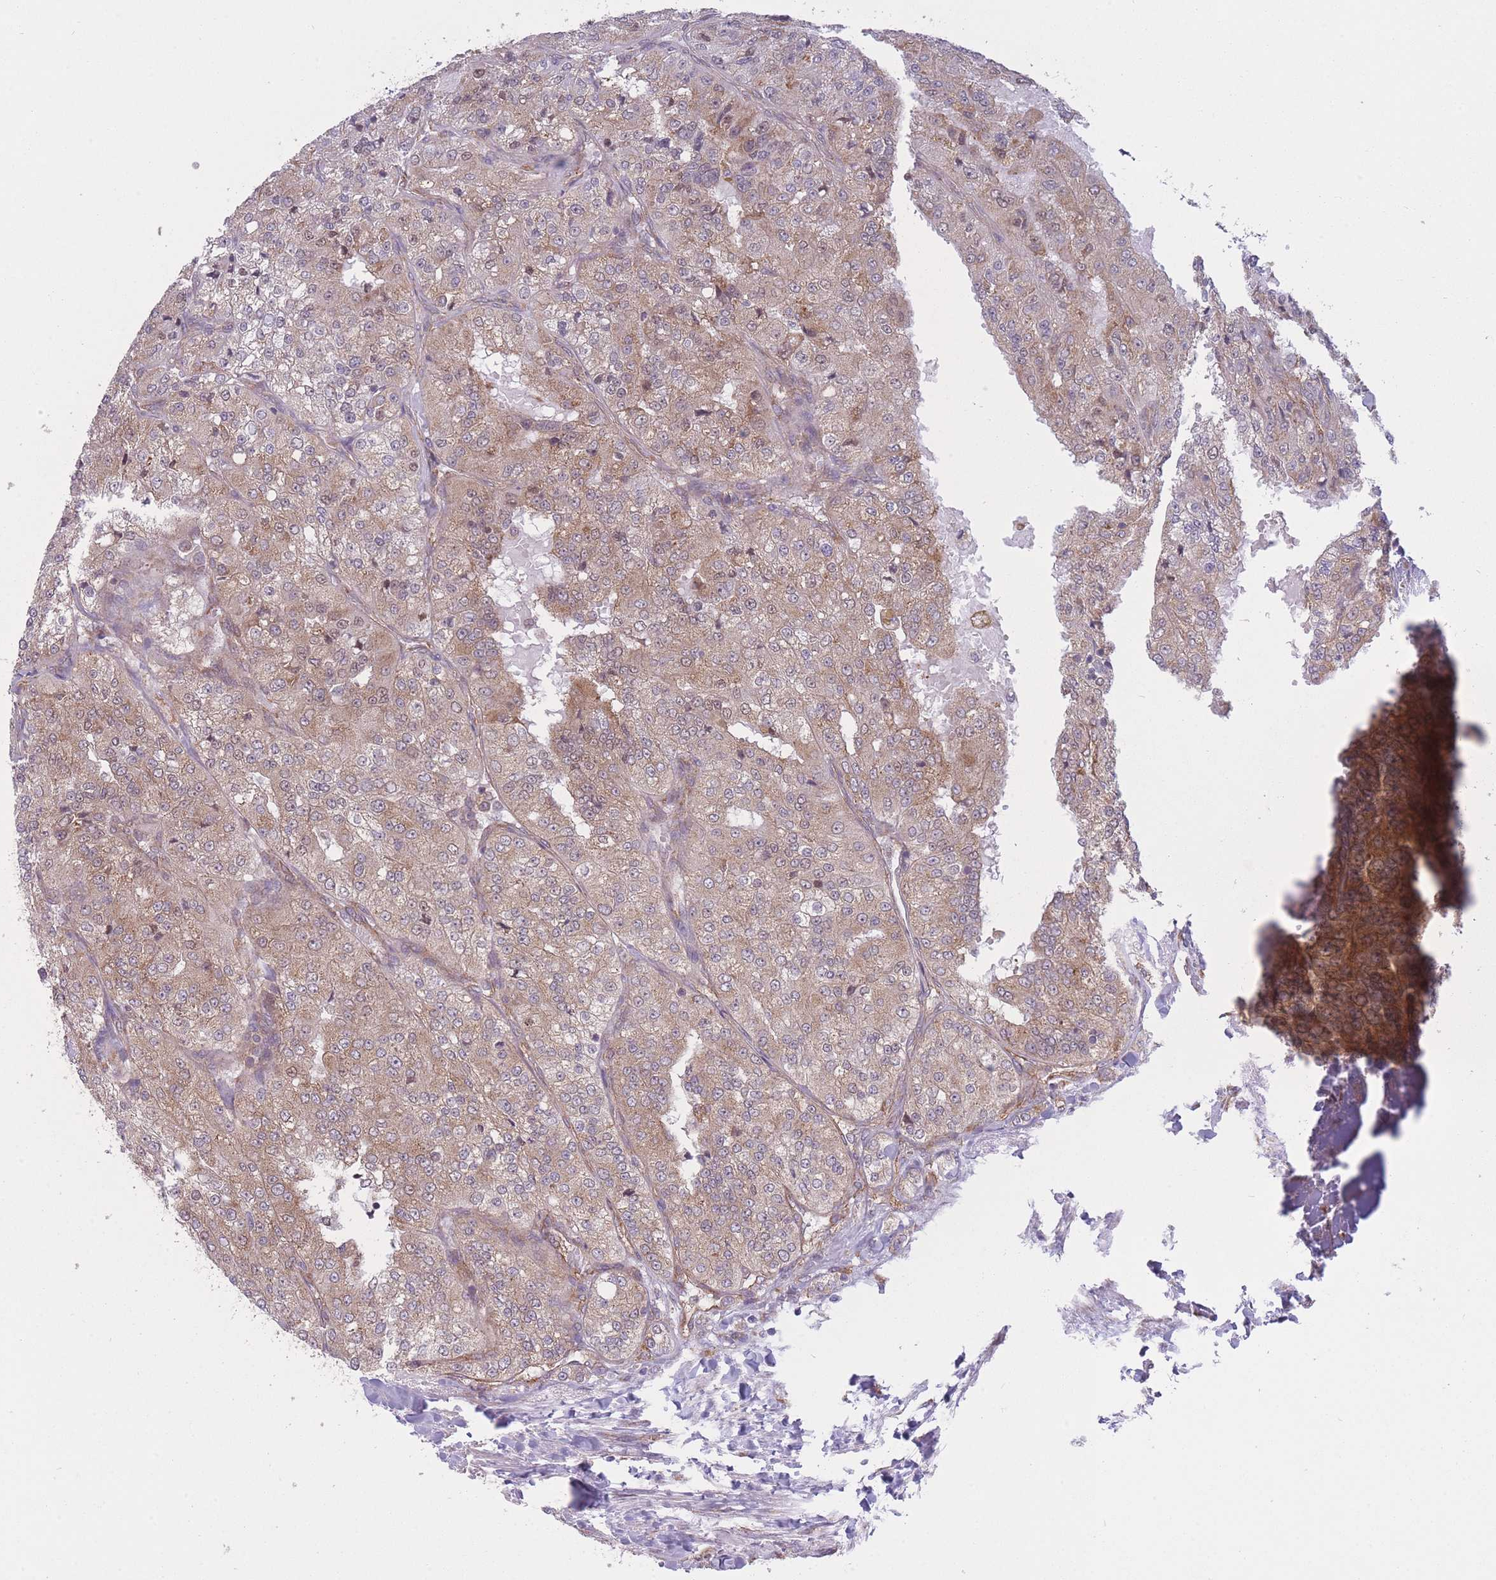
{"staining": {"intensity": "weak", "quantity": ">75%", "location": "cytoplasmic/membranous"}, "tissue": "renal cancer", "cell_type": "Tumor cells", "image_type": "cancer", "snomed": [{"axis": "morphology", "description": "Adenocarcinoma, NOS"}, {"axis": "topography", "description": "Kidney"}], "caption": "Renal cancer (adenocarcinoma) stained for a protein (brown) demonstrates weak cytoplasmic/membranous positive positivity in about >75% of tumor cells.", "gene": "CCDC124", "patient": {"sex": "female", "age": 63}}